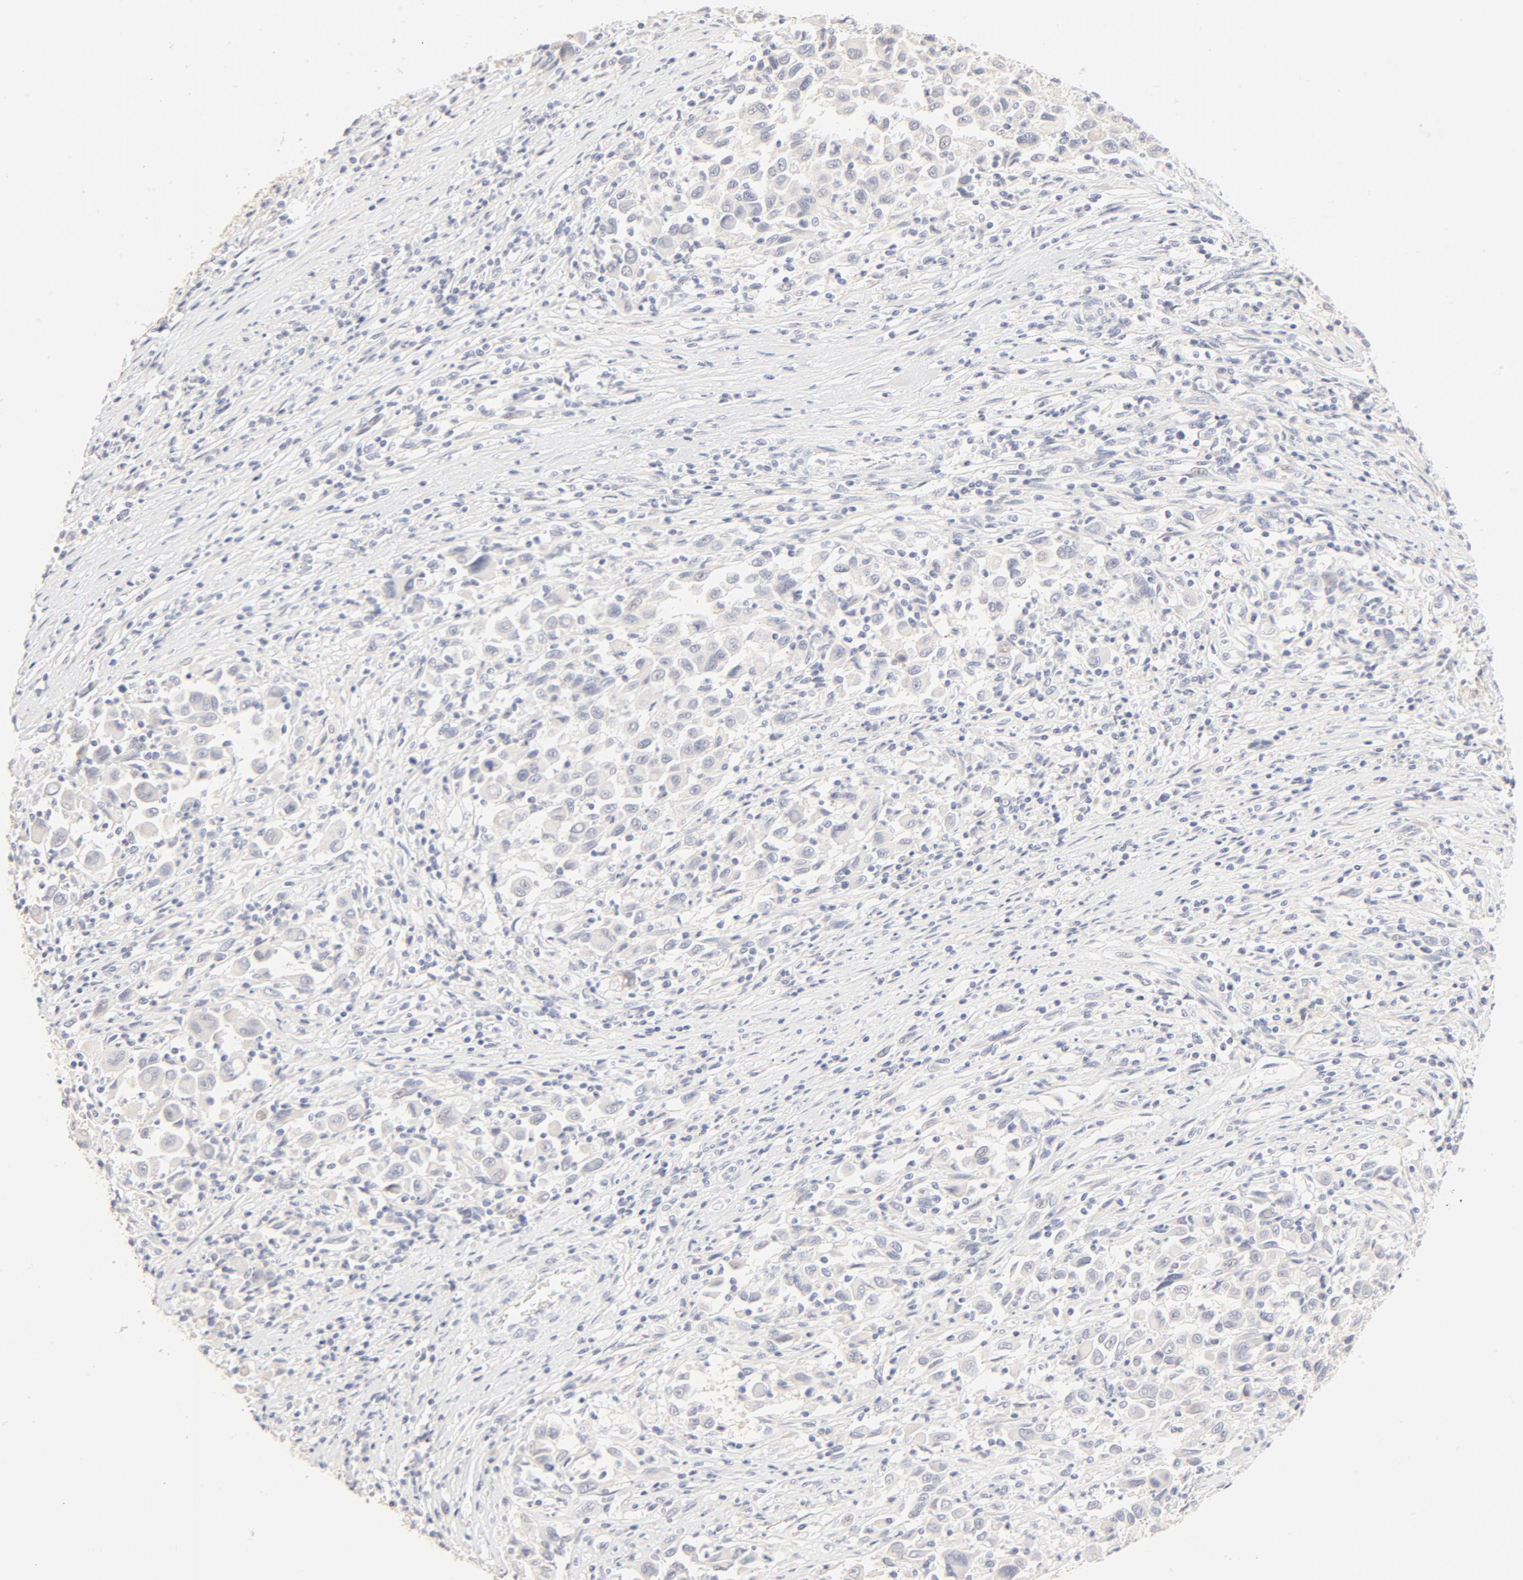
{"staining": {"intensity": "negative", "quantity": "none", "location": "none"}, "tissue": "melanoma", "cell_type": "Tumor cells", "image_type": "cancer", "snomed": [{"axis": "morphology", "description": "Malignant melanoma, Metastatic site"}, {"axis": "topography", "description": "Lymph node"}], "caption": "This histopathology image is of melanoma stained with IHC to label a protein in brown with the nuclei are counter-stained blue. There is no positivity in tumor cells.", "gene": "FCGBP", "patient": {"sex": "male", "age": 61}}